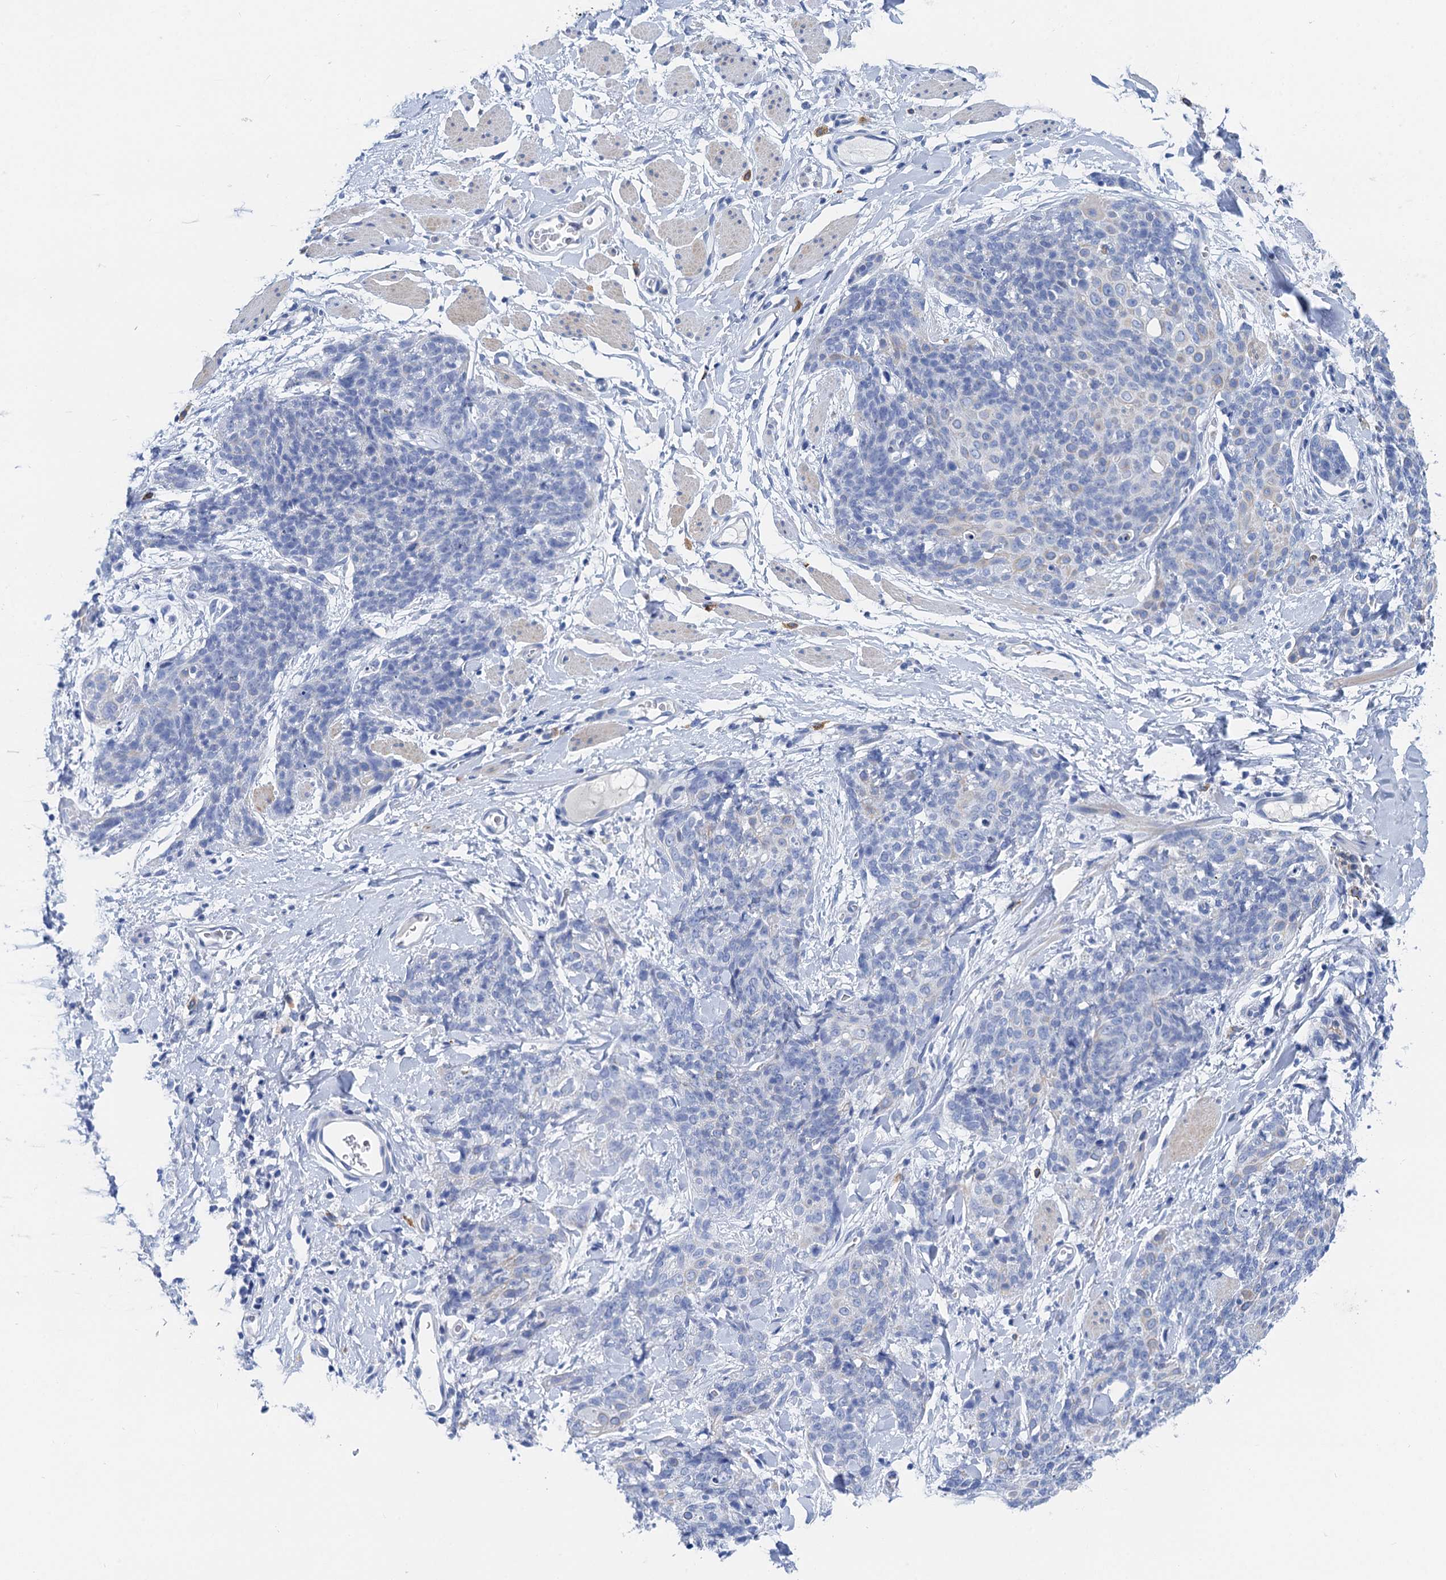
{"staining": {"intensity": "negative", "quantity": "none", "location": "none"}, "tissue": "skin cancer", "cell_type": "Tumor cells", "image_type": "cancer", "snomed": [{"axis": "morphology", "description": "Squamous cell carcinoma, NOS"}, {"axis": "topography", "description": "Skin"}, {"axis": "topography", "description": "Vulva"}], "caption": "The image displays no significant staining in tumor cells of squamous cell carcinoma (skin).", "gene": "NLRP10", "patient": {"sex": "female", "age": 85}}